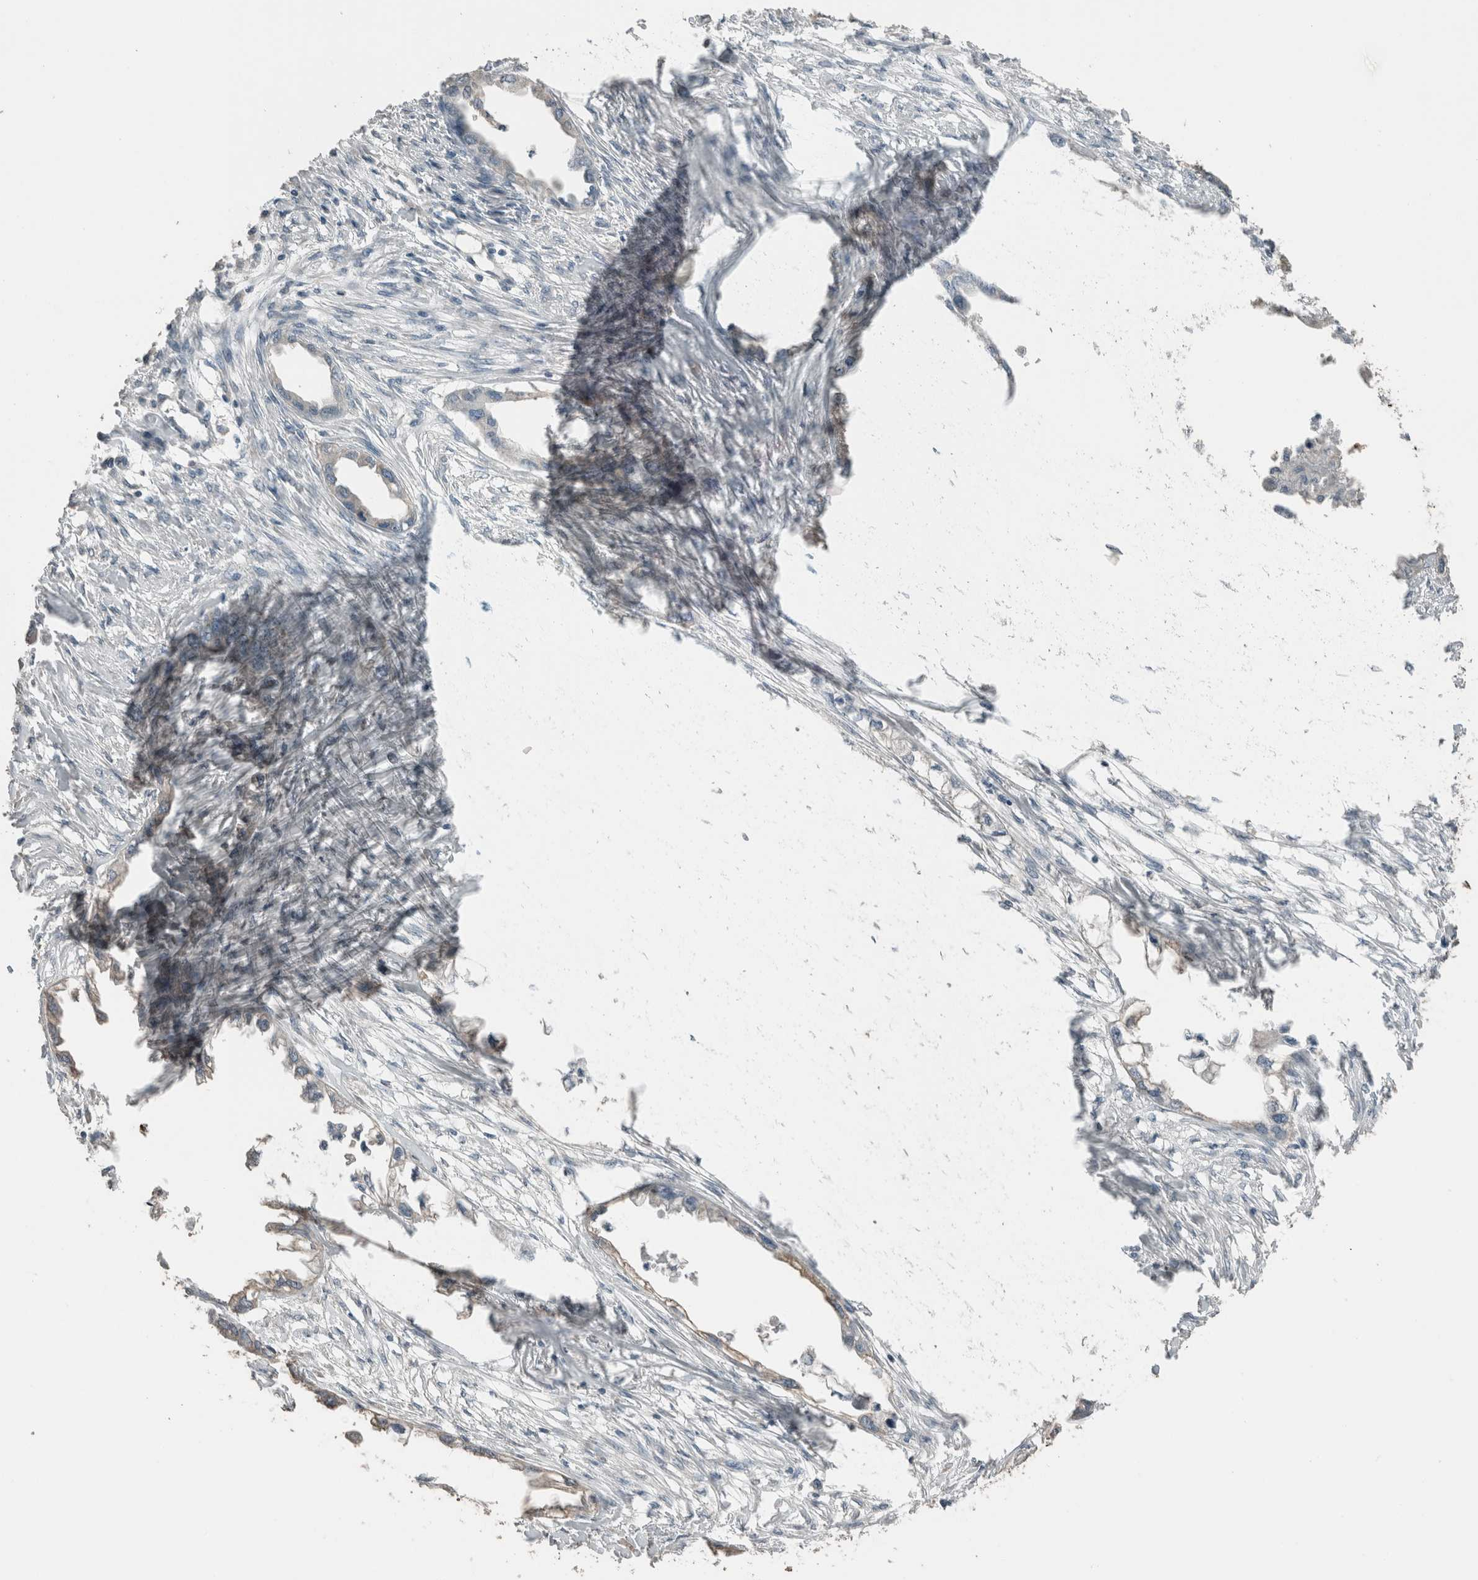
{"staining": {"intensity": "negative", "quantity": "none", "location": "none"}, "tissue": "endometrial cancer", "cell_type": "Tumor cells", "image_type": "cancer", "snomed": [{"axis": "morphology", "description": "Adenocarcinoma, NOS"}, {"axis": "morphology", "description": "Adenocarcinoma, metastatic, NOS"}, {"axis": "topography", "description": "Adipose tissue"}, {"axis": "topography", "description": "Endometrium"}], "caption": "Histopathology image shows no protein staining in tumor cells of endometrial cancer (metastatic adenocarcinoma) tissue.", "gene": "ACVR2B", "patient": {"sex": "female", "age": 67}}